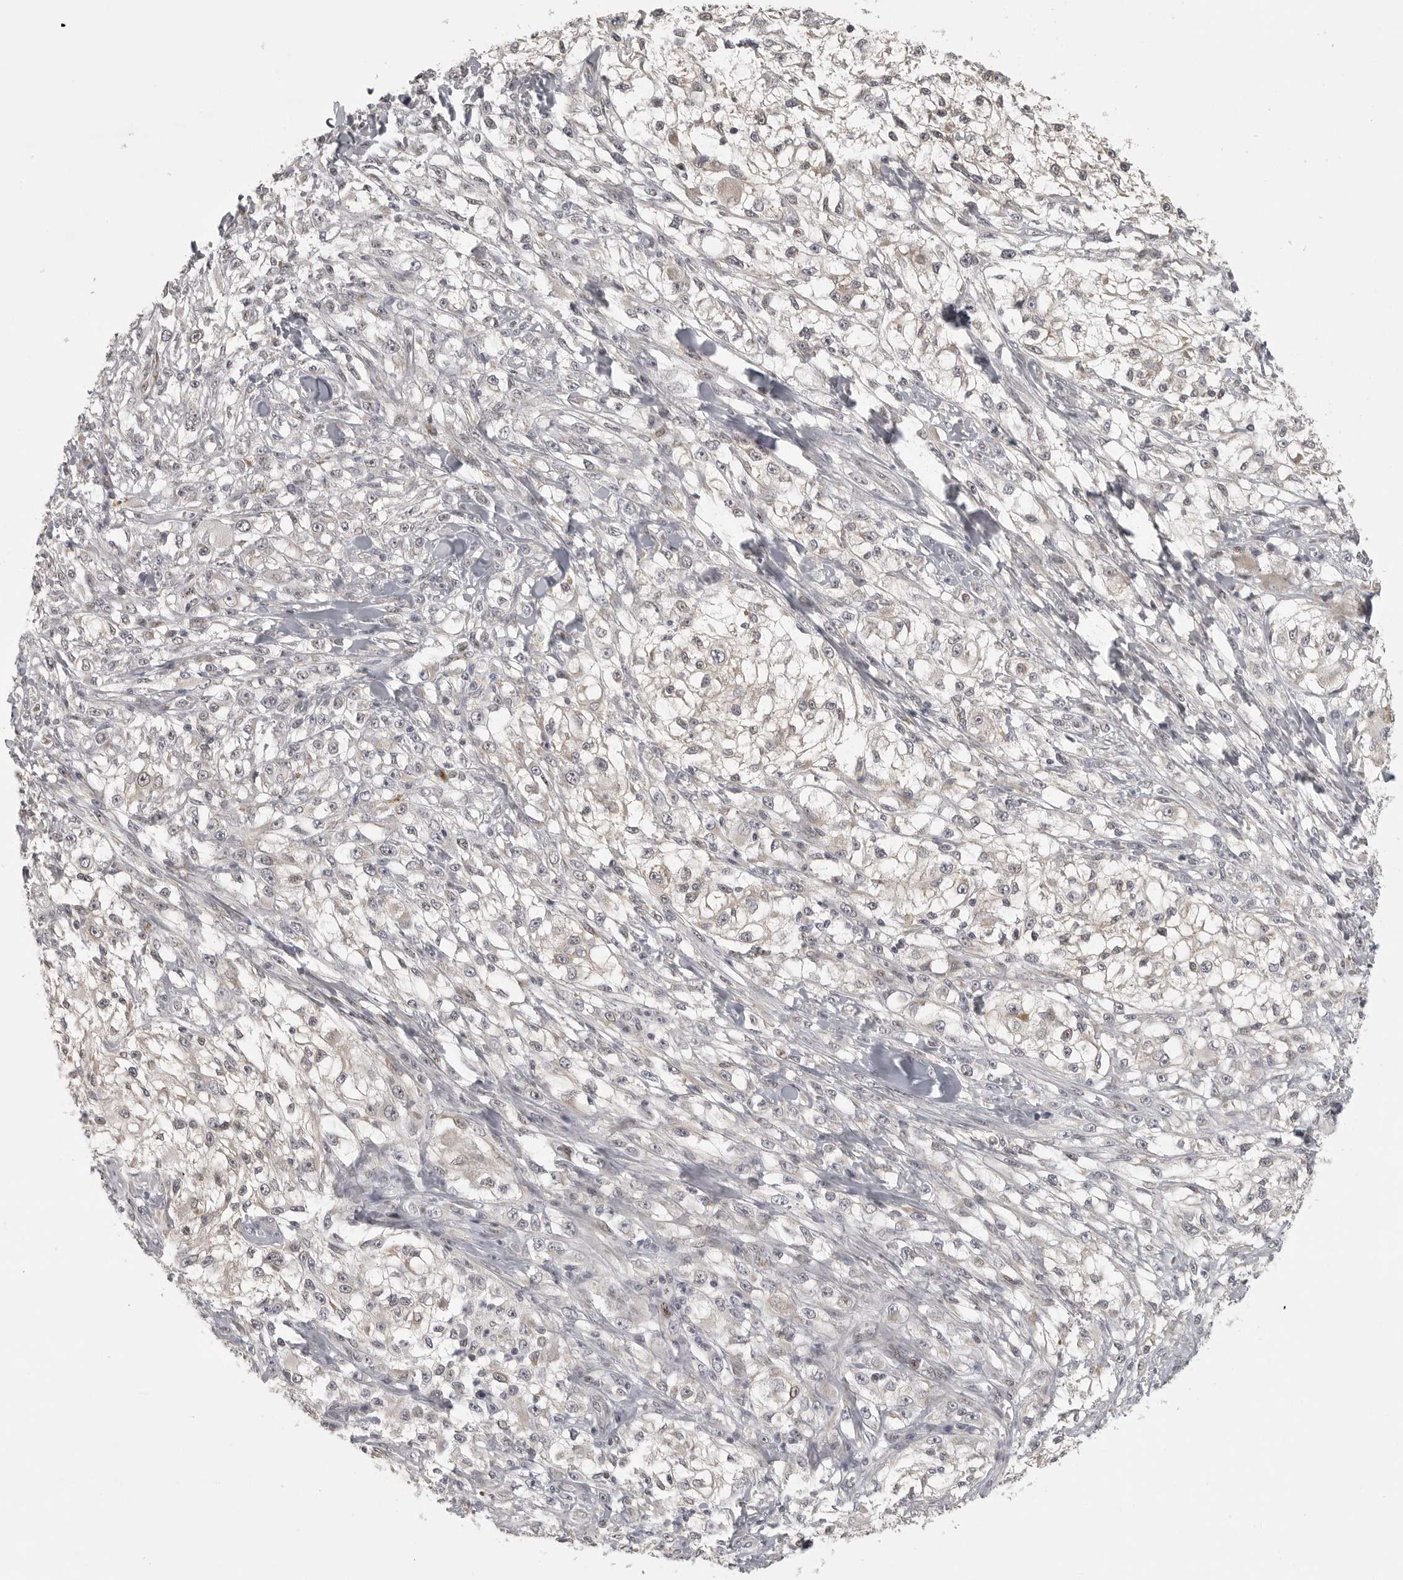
{"staining": {"intensity": "negative", "quantity": "none", "location": "none"}, "tissue": "melanoma", "cell_type": "Tumor cells", "image_type": "cancer", "snomed": [{"axis": "morphology", "description": "Malignant melanoma, NOS"}, {"axis": "topography", "description": "Skin of head"}], "caption": "Image shows no significant protein positivity in tumor cells of malignant melanoma.", "gene": "POLE2", "patient": {"sex": "male", "age": 83}}